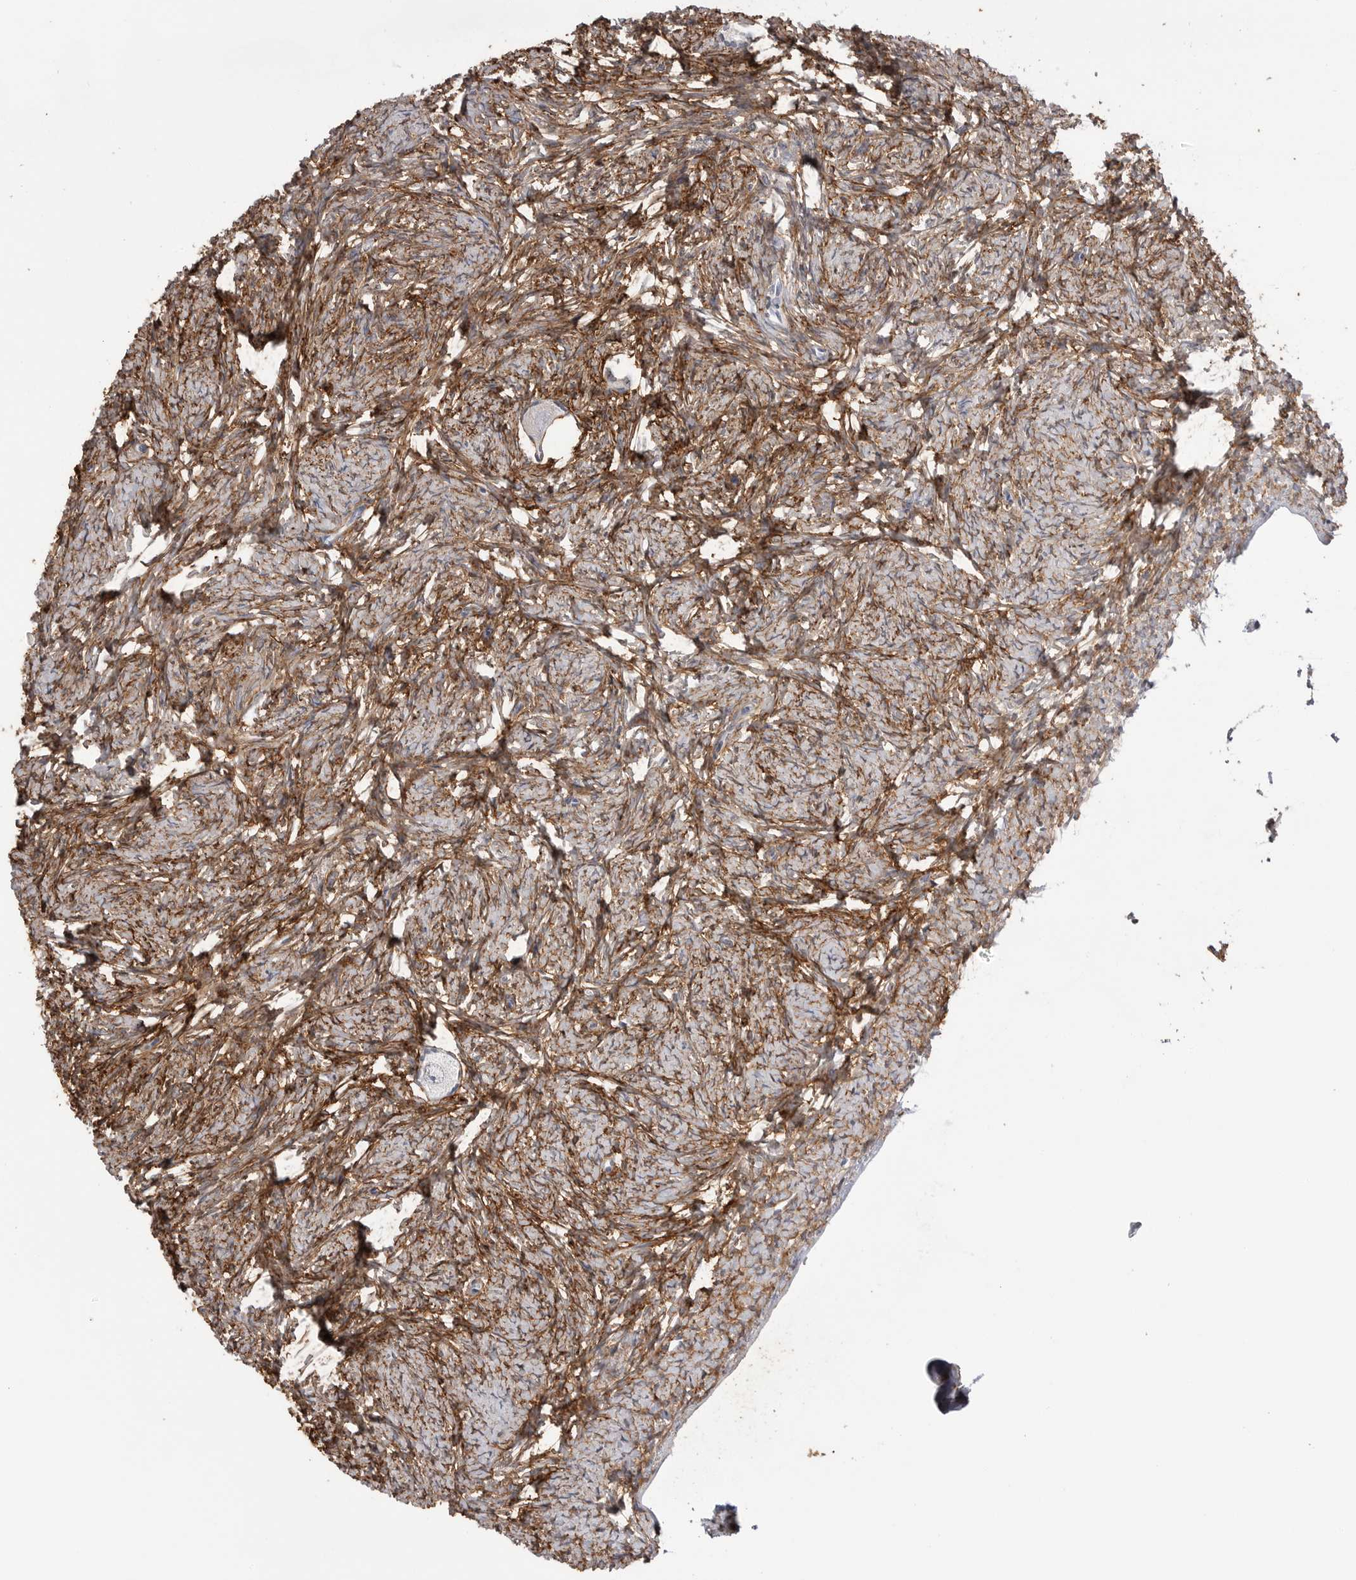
{"staining": {"intensity": "weak", "quantity": "<25%", "location": "cytoplasmic/membranous"}, "tissue": "ovary", "cell_type": "Follicle cells", "image_type": "normal", "snomed": [{"axis": "morphology", "description": "Normal tissue, NOS"}, {"axis": "topography", "description": "Ovary"}], "caption": "An immunohistochemistry (IHC) photomicrograph of normal ovary is shown. There is no staining in follicle cells of ovary.", "gene": "AKAP12", "patient": {"sex": "female", "age": 34}}